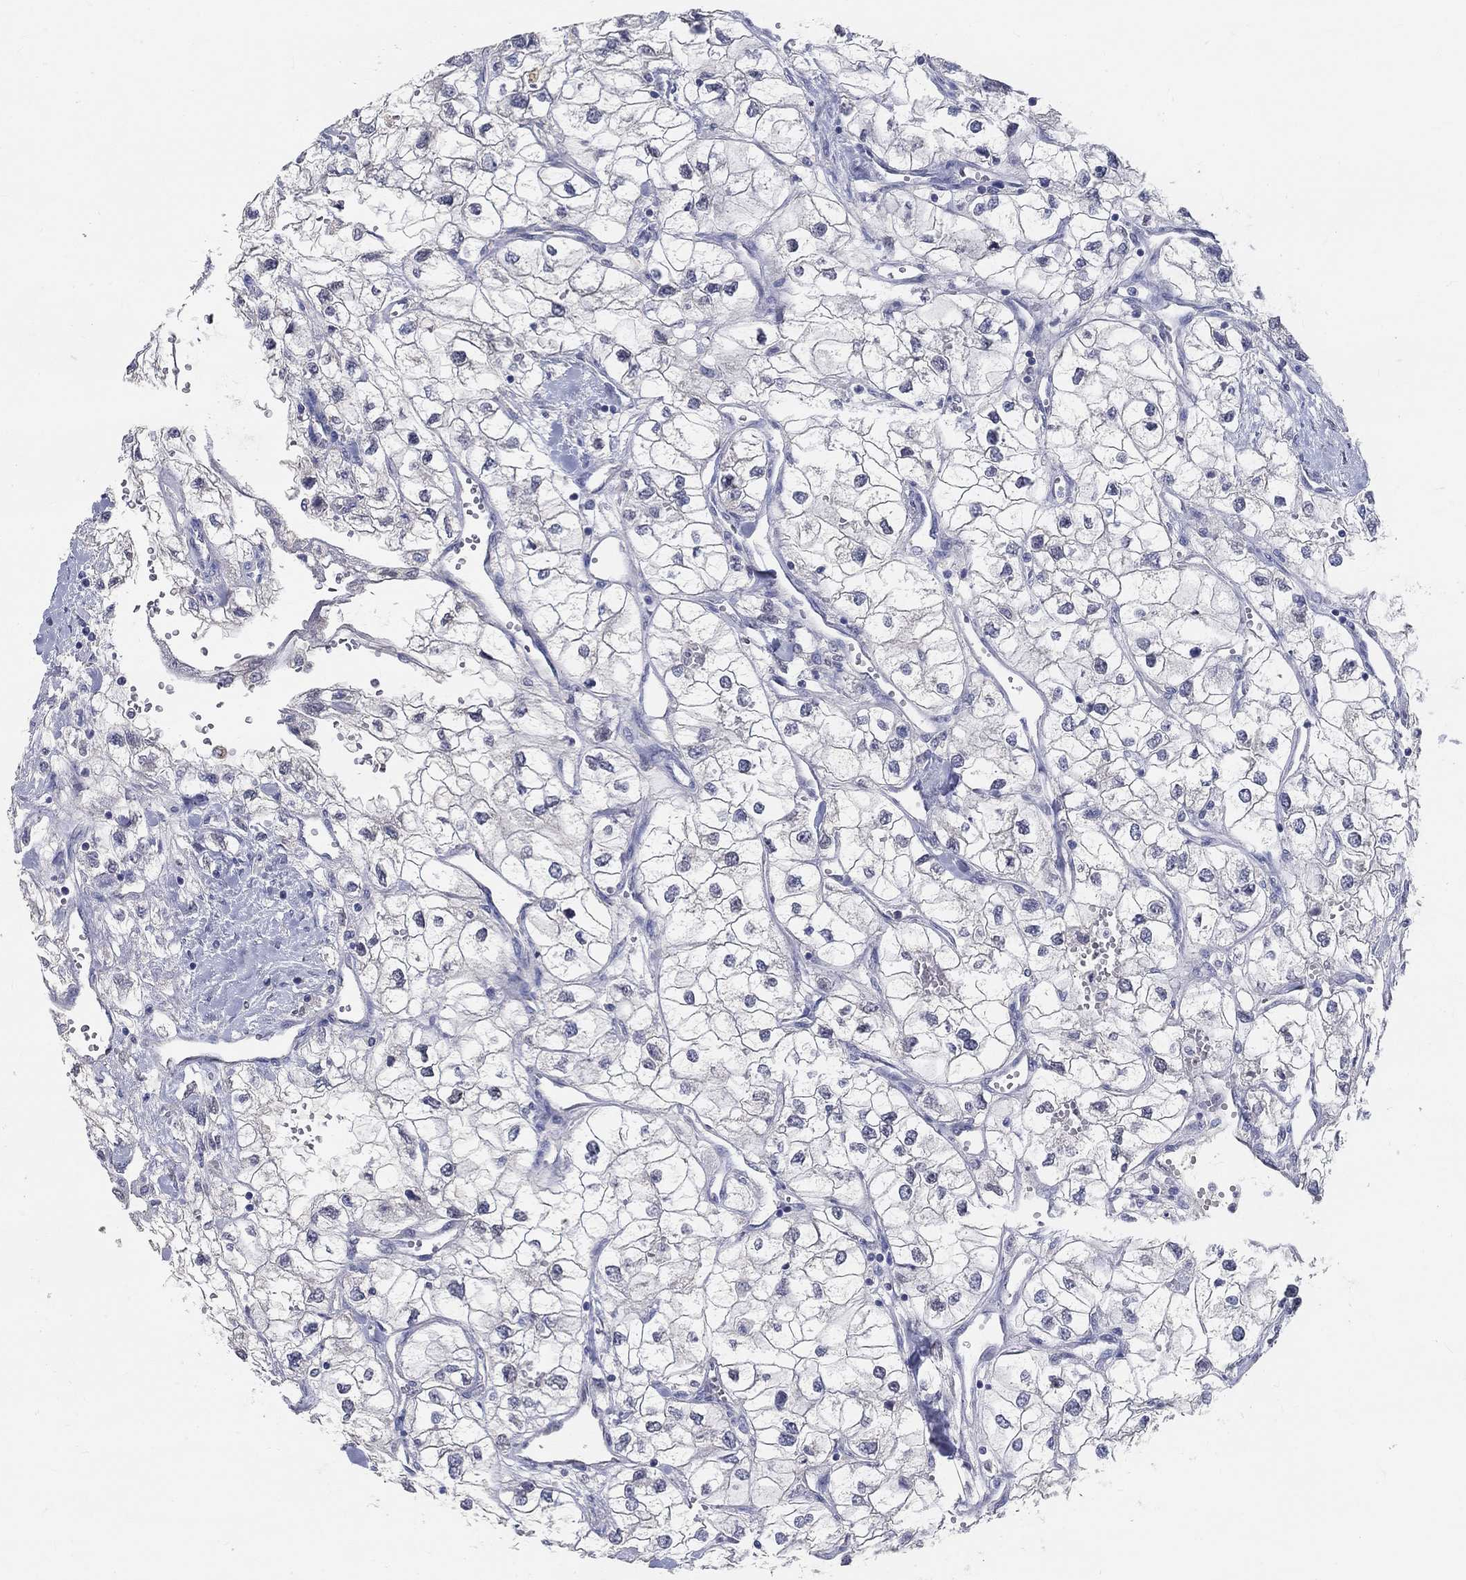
{"staining": {"intensity": "negative", "quantity": "none", "location": "none"}, "tissue": "renal cancer", "cell_type": "Tumor cells", "image_type": "cancer", "snomed": [{"axis": "morphology", "description": "Adenocarcinoma, NOS"}, {"axis": "topography", "description": "Kidney"}], "caption": "Micrograph shows no protein positivity in tumor cells of renal adenocarcinoma tissue.", "gene": "FGF2", "patient": {"sex": "male", "age": 59}}